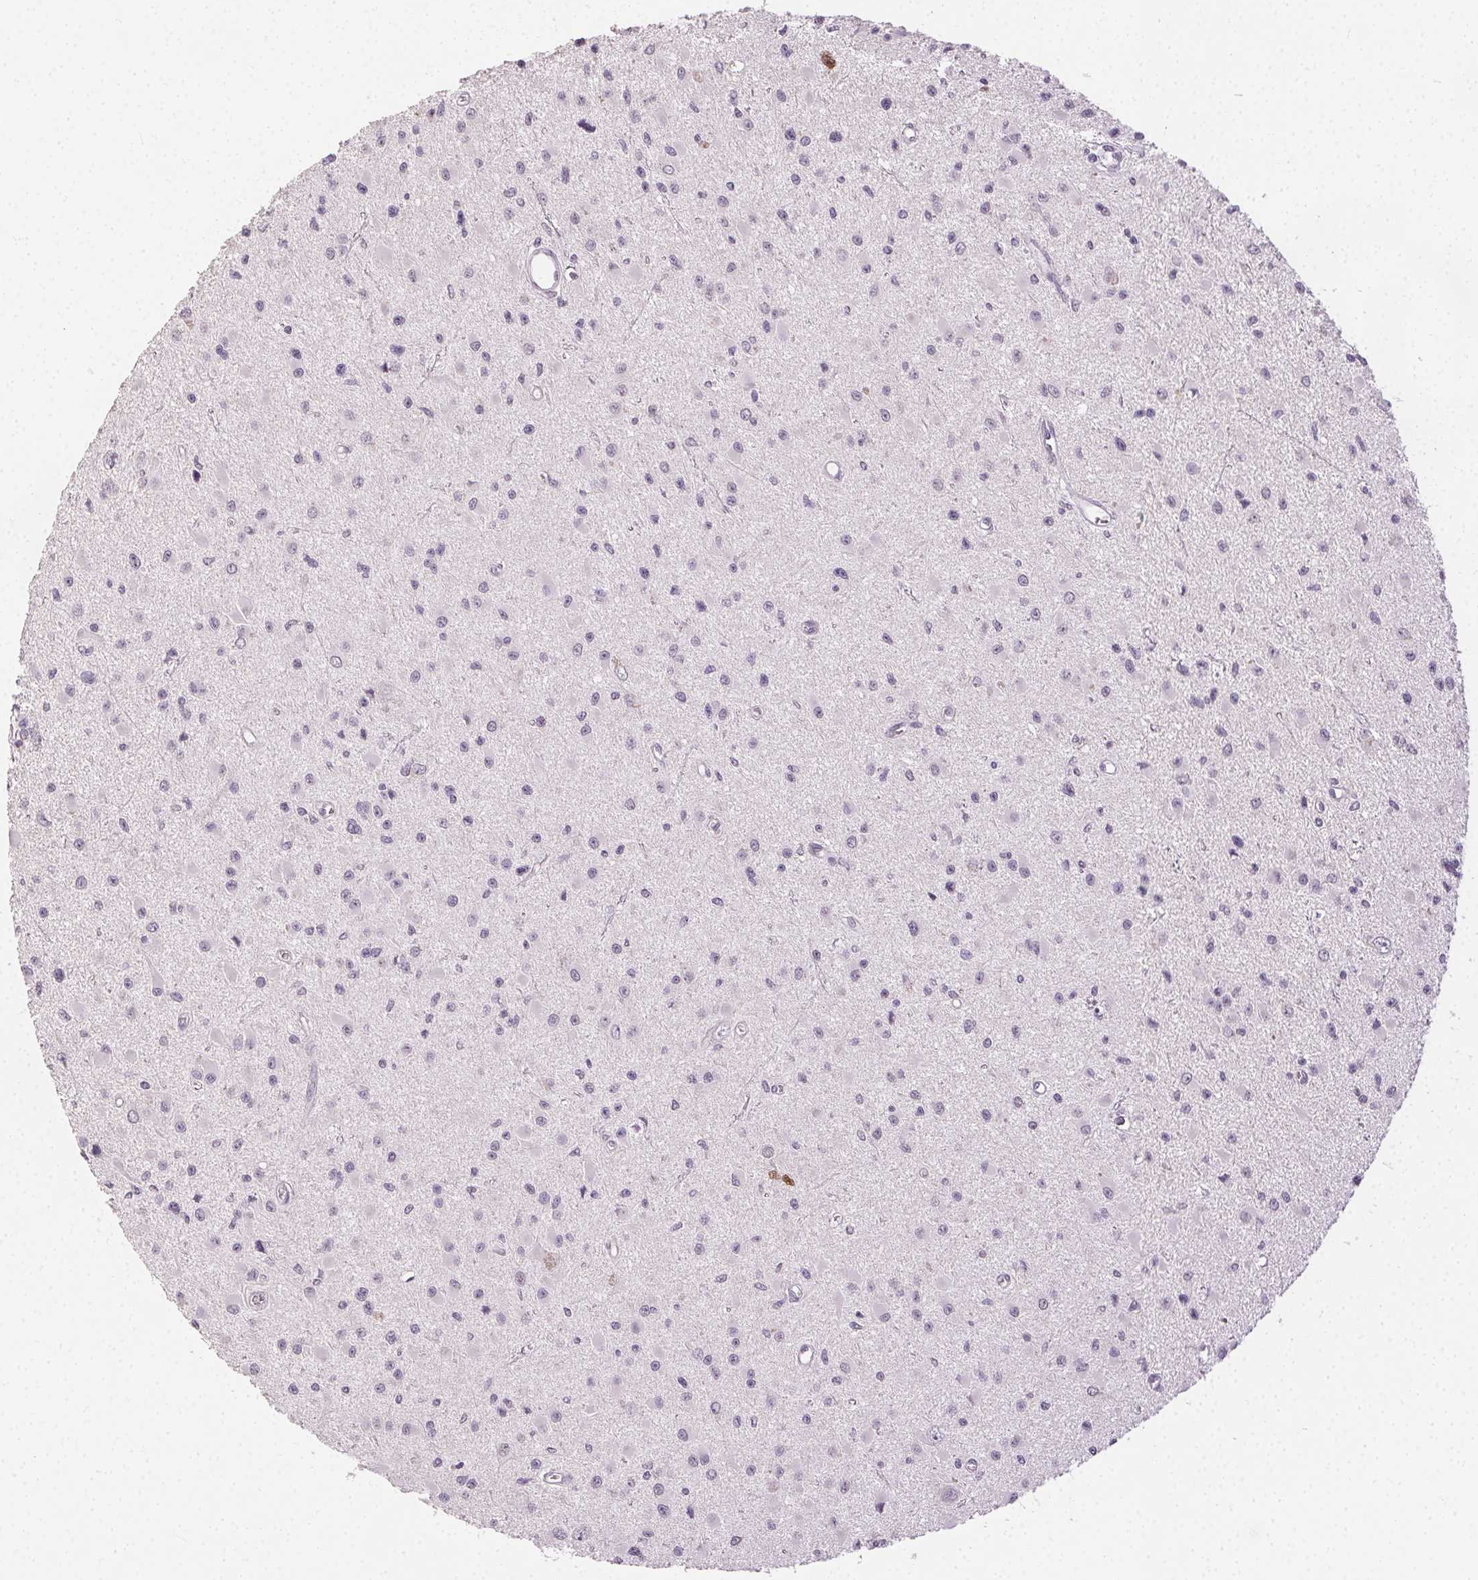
{"staining": {"intensity": "moderate", "quantity": "<25%", "location": "nuclear"}, "tissue": "glioma", "cell_type": "Tumor cells", "image_type": "cancer", "snomed": [{"axis": "morphology", "description": "Glioma, malignant, High grade"}, {"axis": "topography", "description": "Brain"}], "caption": "Approximately <25% of tumor cells in glioma demonstrate moderate nuclear protein positivity as visualized by brown immunohistochemical staining.", "gene": "ANLN", "patient": {"sex": "male", "age": 54}}